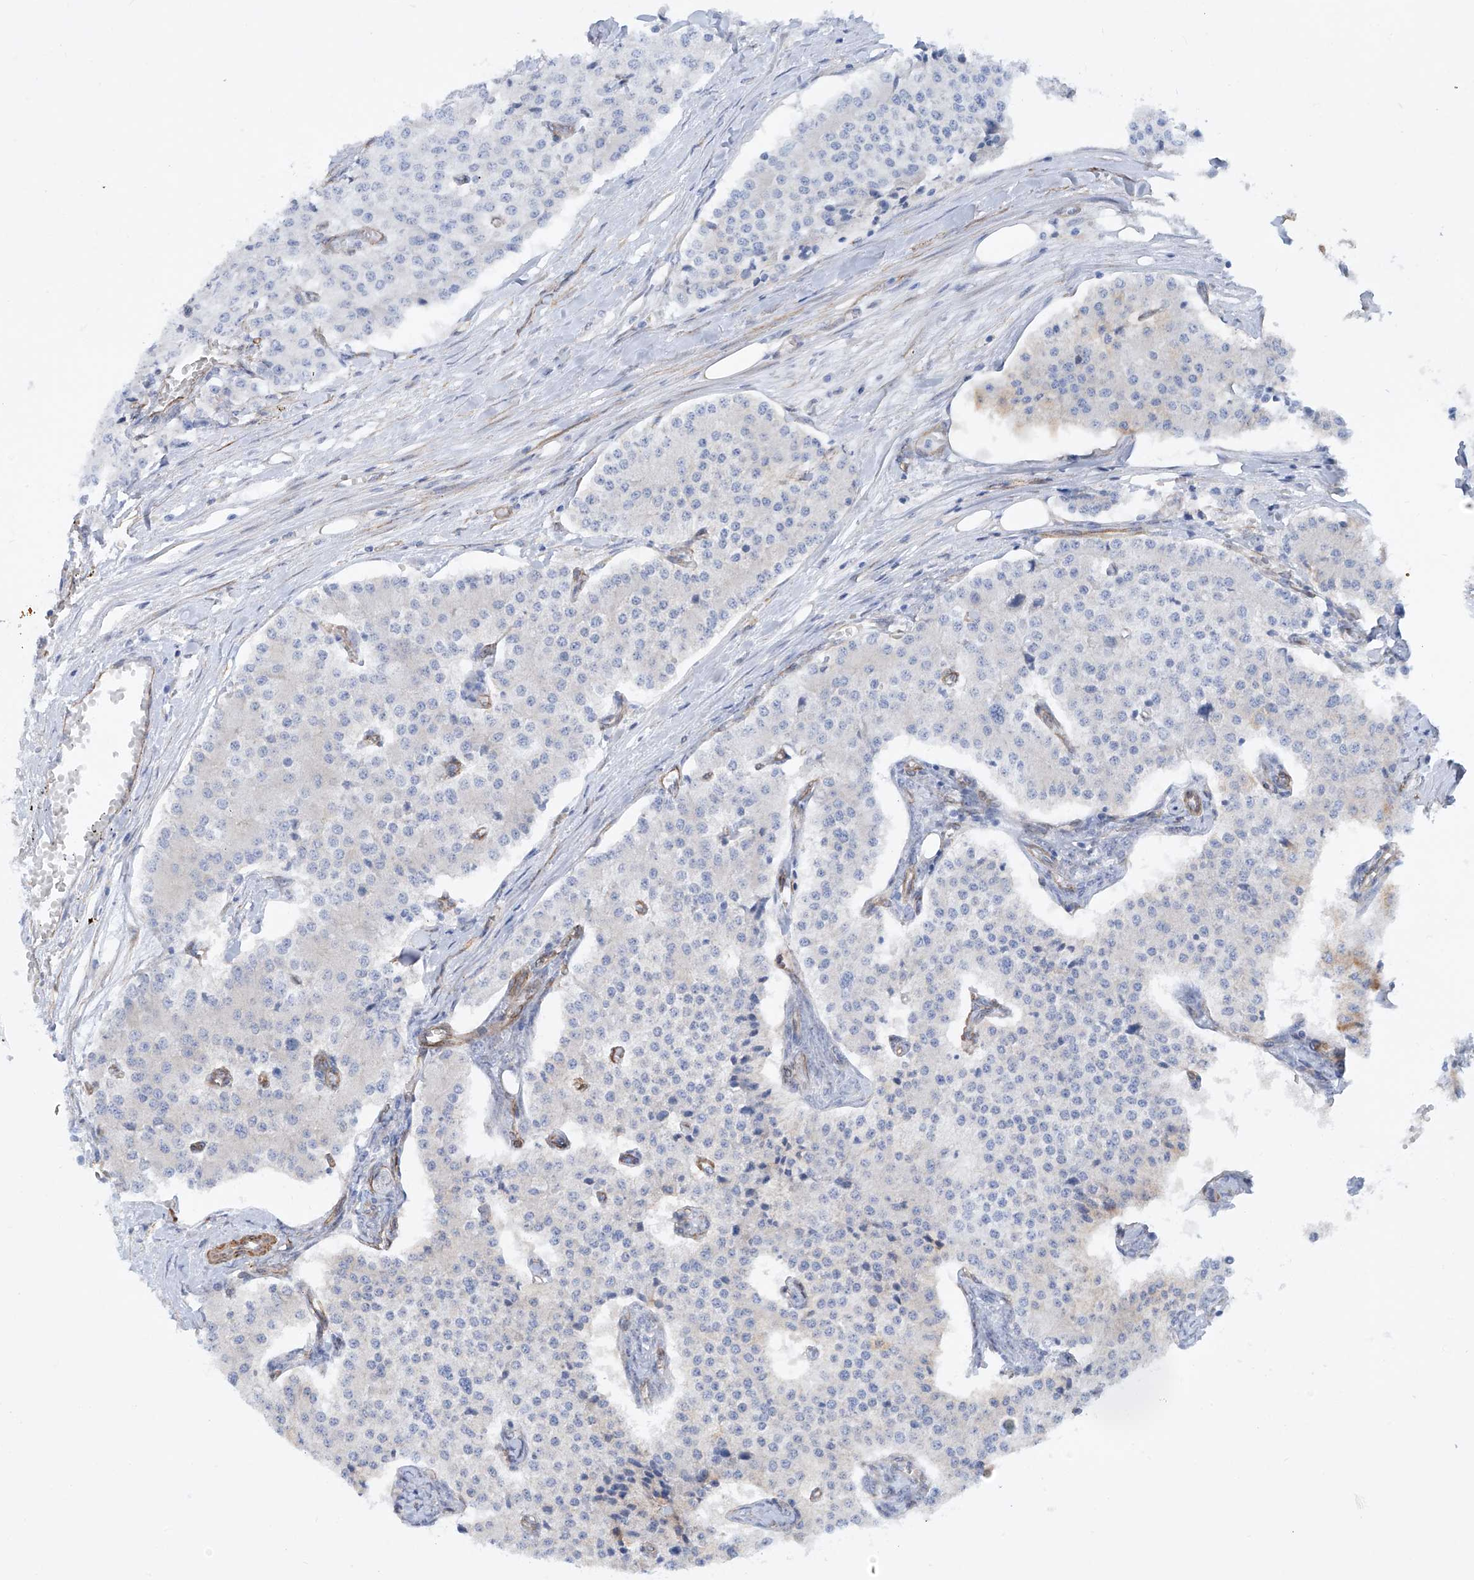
{"staining": {"intensity": "negative", "quantity": "none", "location": "none"}, "tissue": "carcinoid", "cell_type": "Tumor cells", "image_type": "cancer", "snomed": [{"axis": "morphology", "description": "Carcinoid, malignant, NOS"}, {"axis": "topography", "description": "Colon"}], "caption": "This is an immunohistochemistry (IHC) image of carcinoid. There is no staining in tumor cells.", "gene": "ZNF490", "patient": {"sex": "female", "age": 52}}